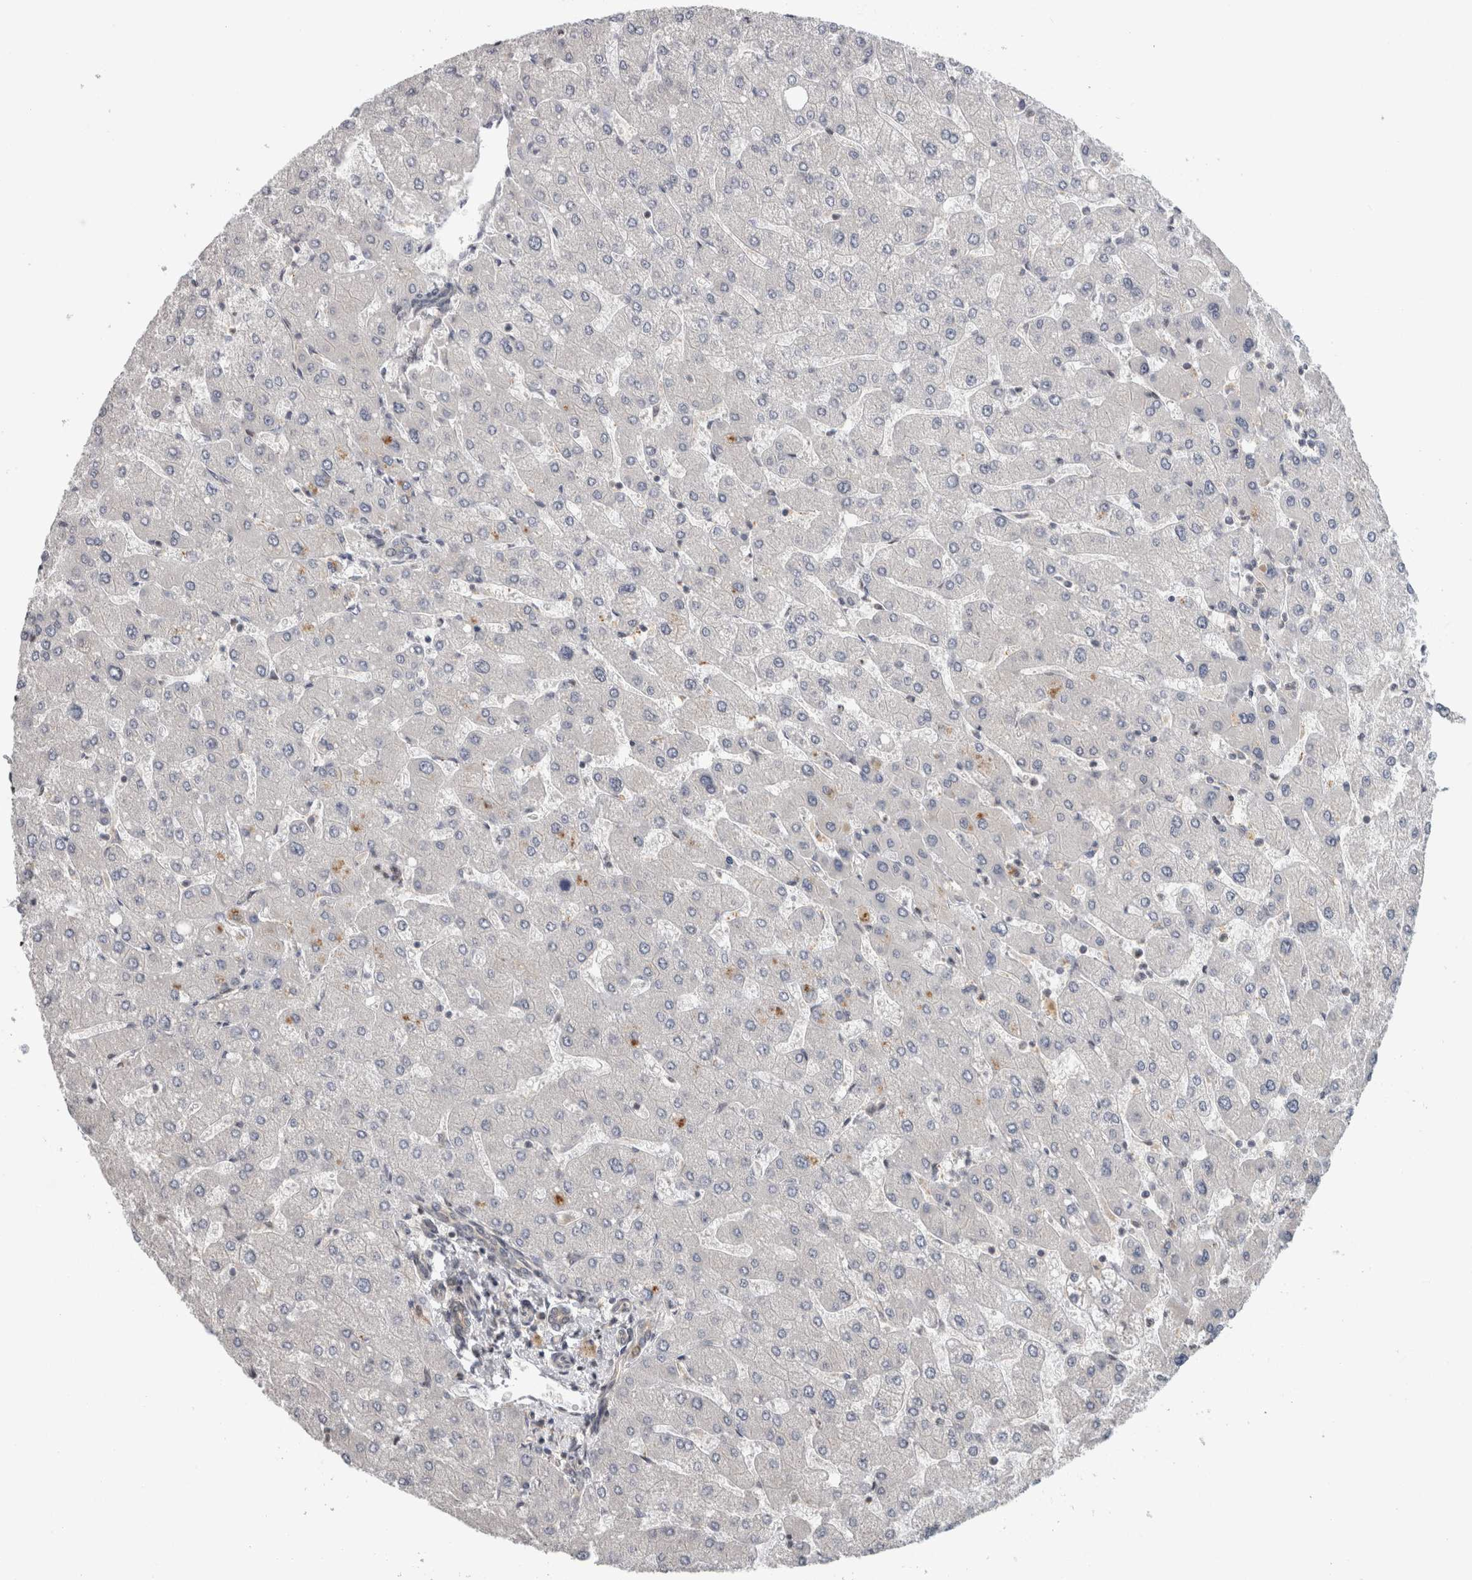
{"staining": {"intensity": "weak", "quantity": ">75%", "location": "cytoplasmic/membranous"}, "tissue": "liver", "cell_type": "Cholangiocytes", "image_type": "normal", "snomed": [{"axis": "morphology", "description": "Normal tissue, NOS"}, {"axis": "topography", "description": "Liver"}], "caption": "This image shows immunohistochemistry staining of benign human liver, with low weak cytoplasmic/membranous expression in approximately >75% of cholangiocytes.", "gene": "PARP6", "patient": {"sex": "male", "age": 55}}